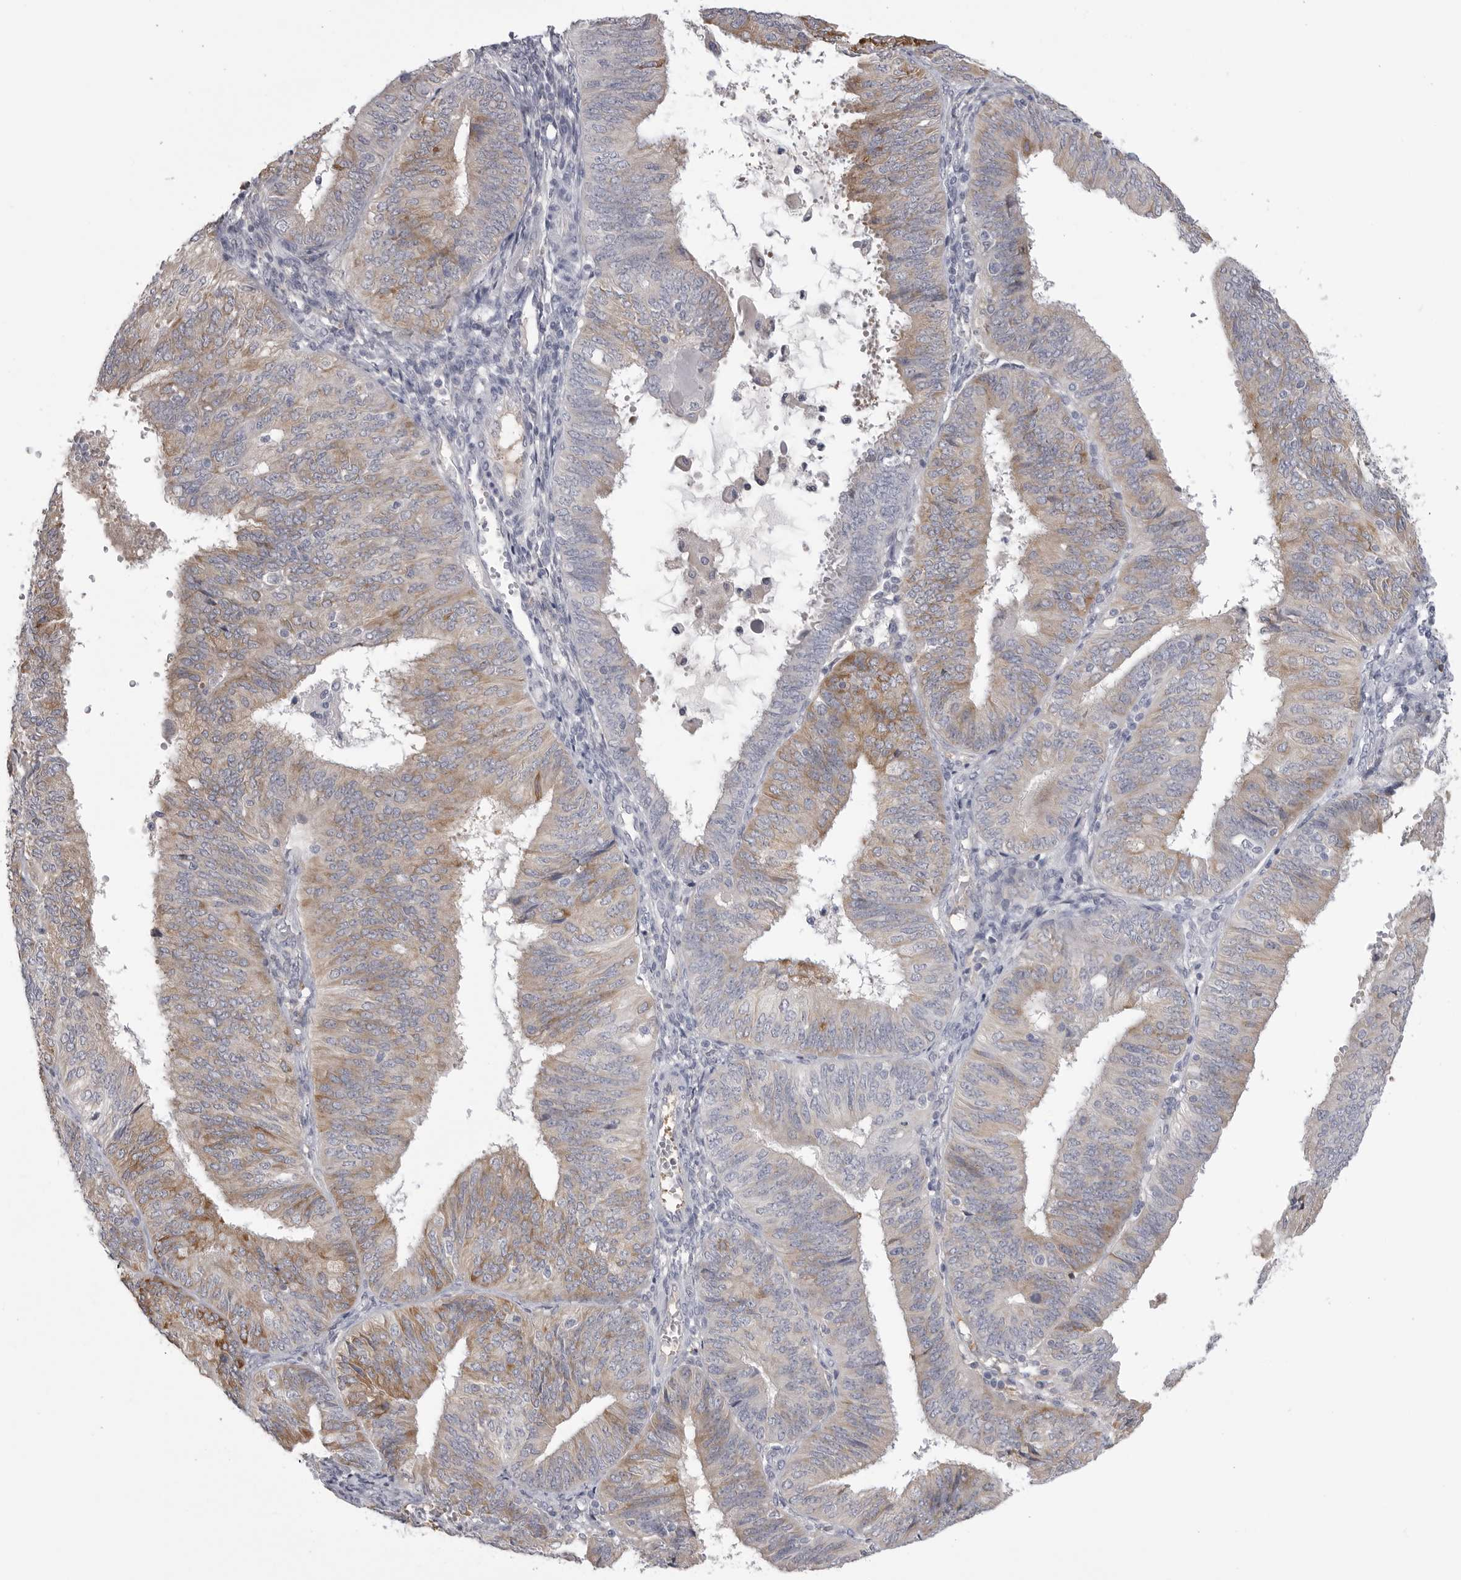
{"staining": {"intensity": "moderate", "quantity": "25%-75%", "location": "cytoplasmic/membranous"}, "tissue": "endometrial cancer", "cell_type": "Tumor cells", "image_type": "cancer", "snomed": [{"axis": "morphology", "description": "Adenocarcinoma, NOS"}, {"axis": "topography", "description": "Endometrium"}], "caption": "Human endometrial adenocarcinoma stained with a protein marker demonstrates moderate staining in tumor cells.", "gene": "FKBP2", "patient": {"sex": "female", "age": 58}}